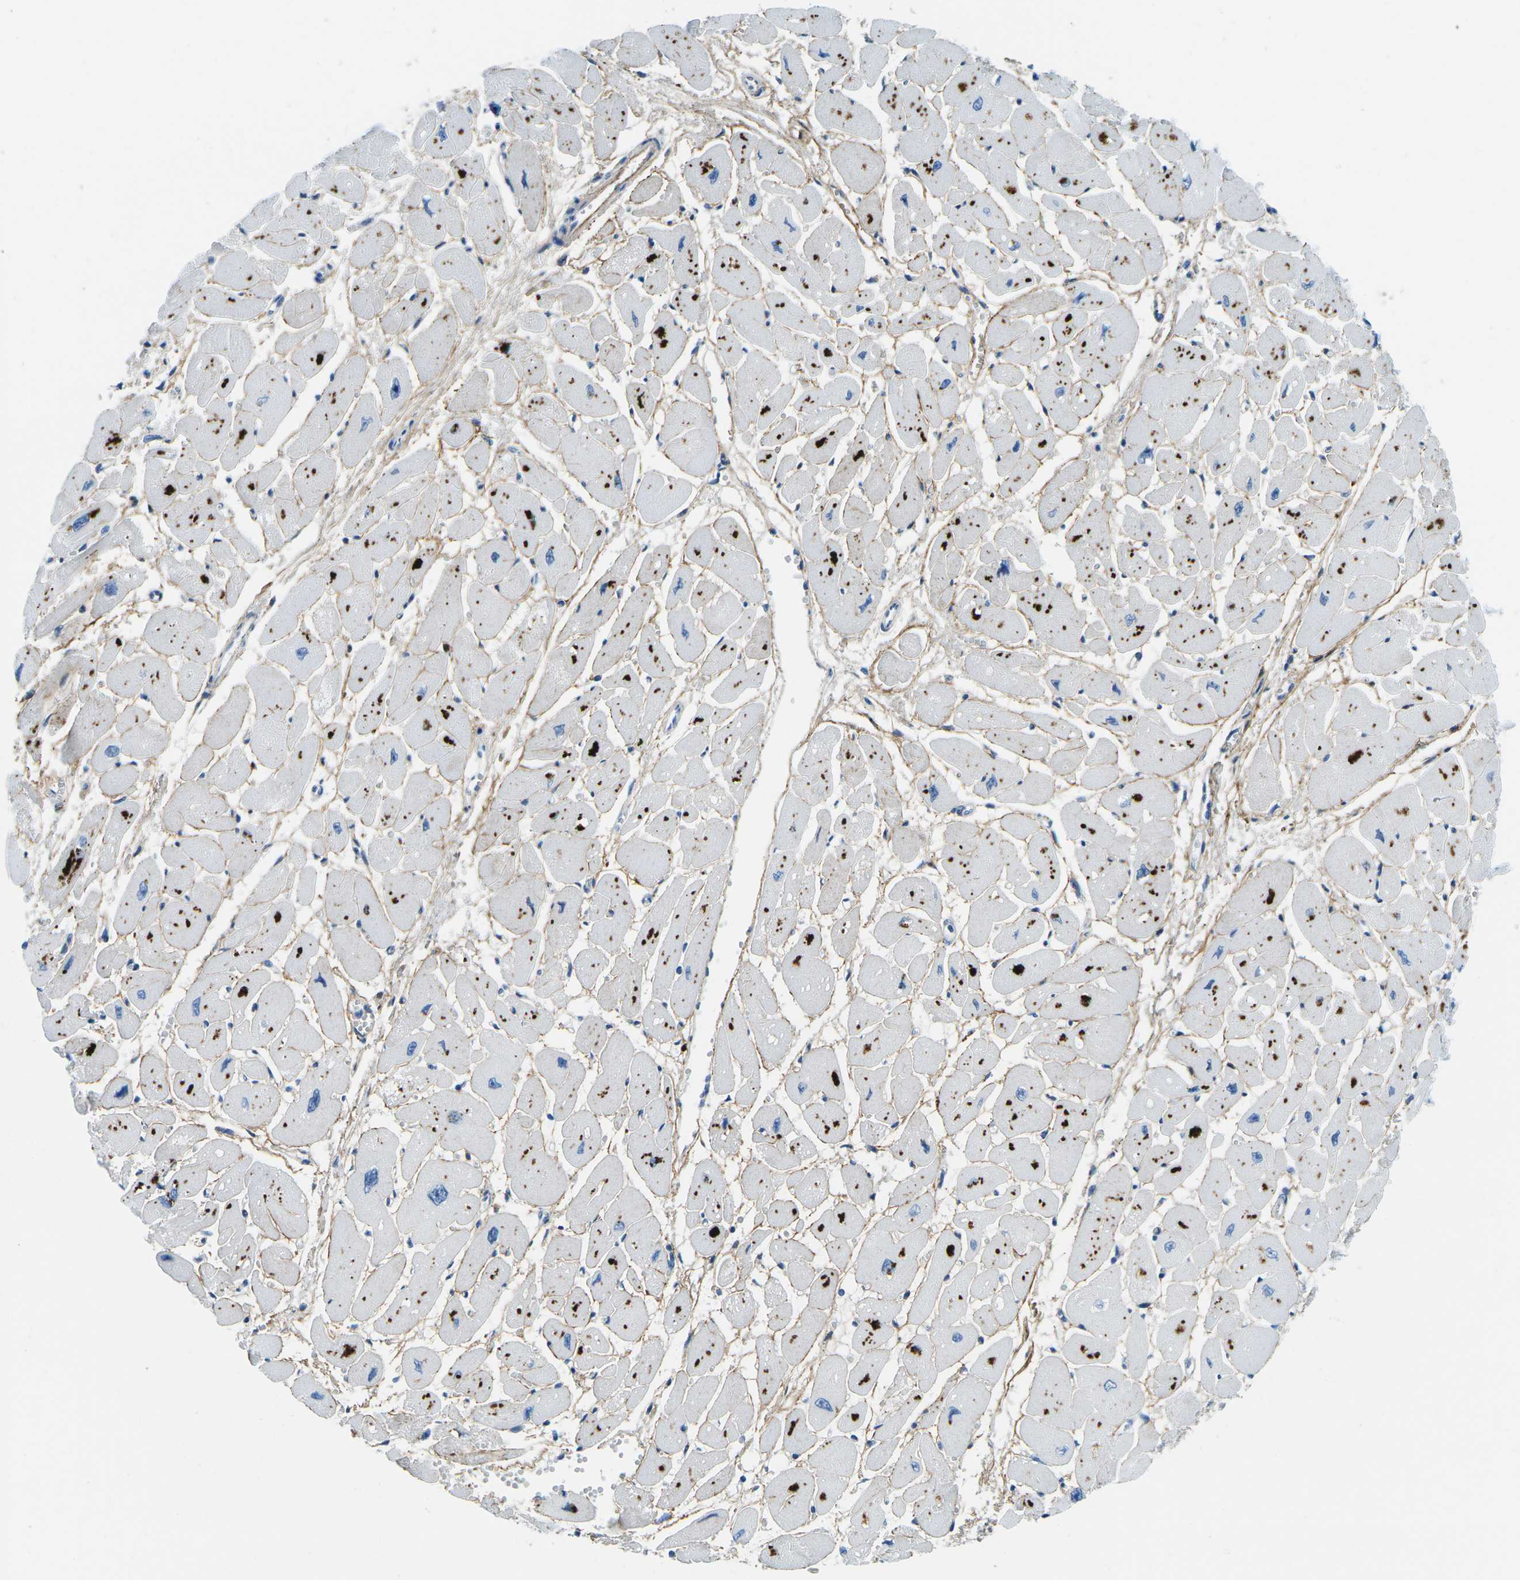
{"staining": {"intensity": "moderate", "quantity": "25%-75%", "location": "cytoplasmic/membranous"}, "tissue": "heart muscle", "cell_type": "Cardiomyocytes", "image_type": "normal", "snomed": [{"axis": "morphology", "description": "Normal tissue, NOS"}, {"axis": "topography", "description": "Heart"}], "caption": "Protein staining shows moderate cytoplasmic/membranous positivity in approximately 25%-75% of cardiomyocytes in normal heart muscle.", "gene": "CFB", "patient": {"sex": "female", "age": 54}}